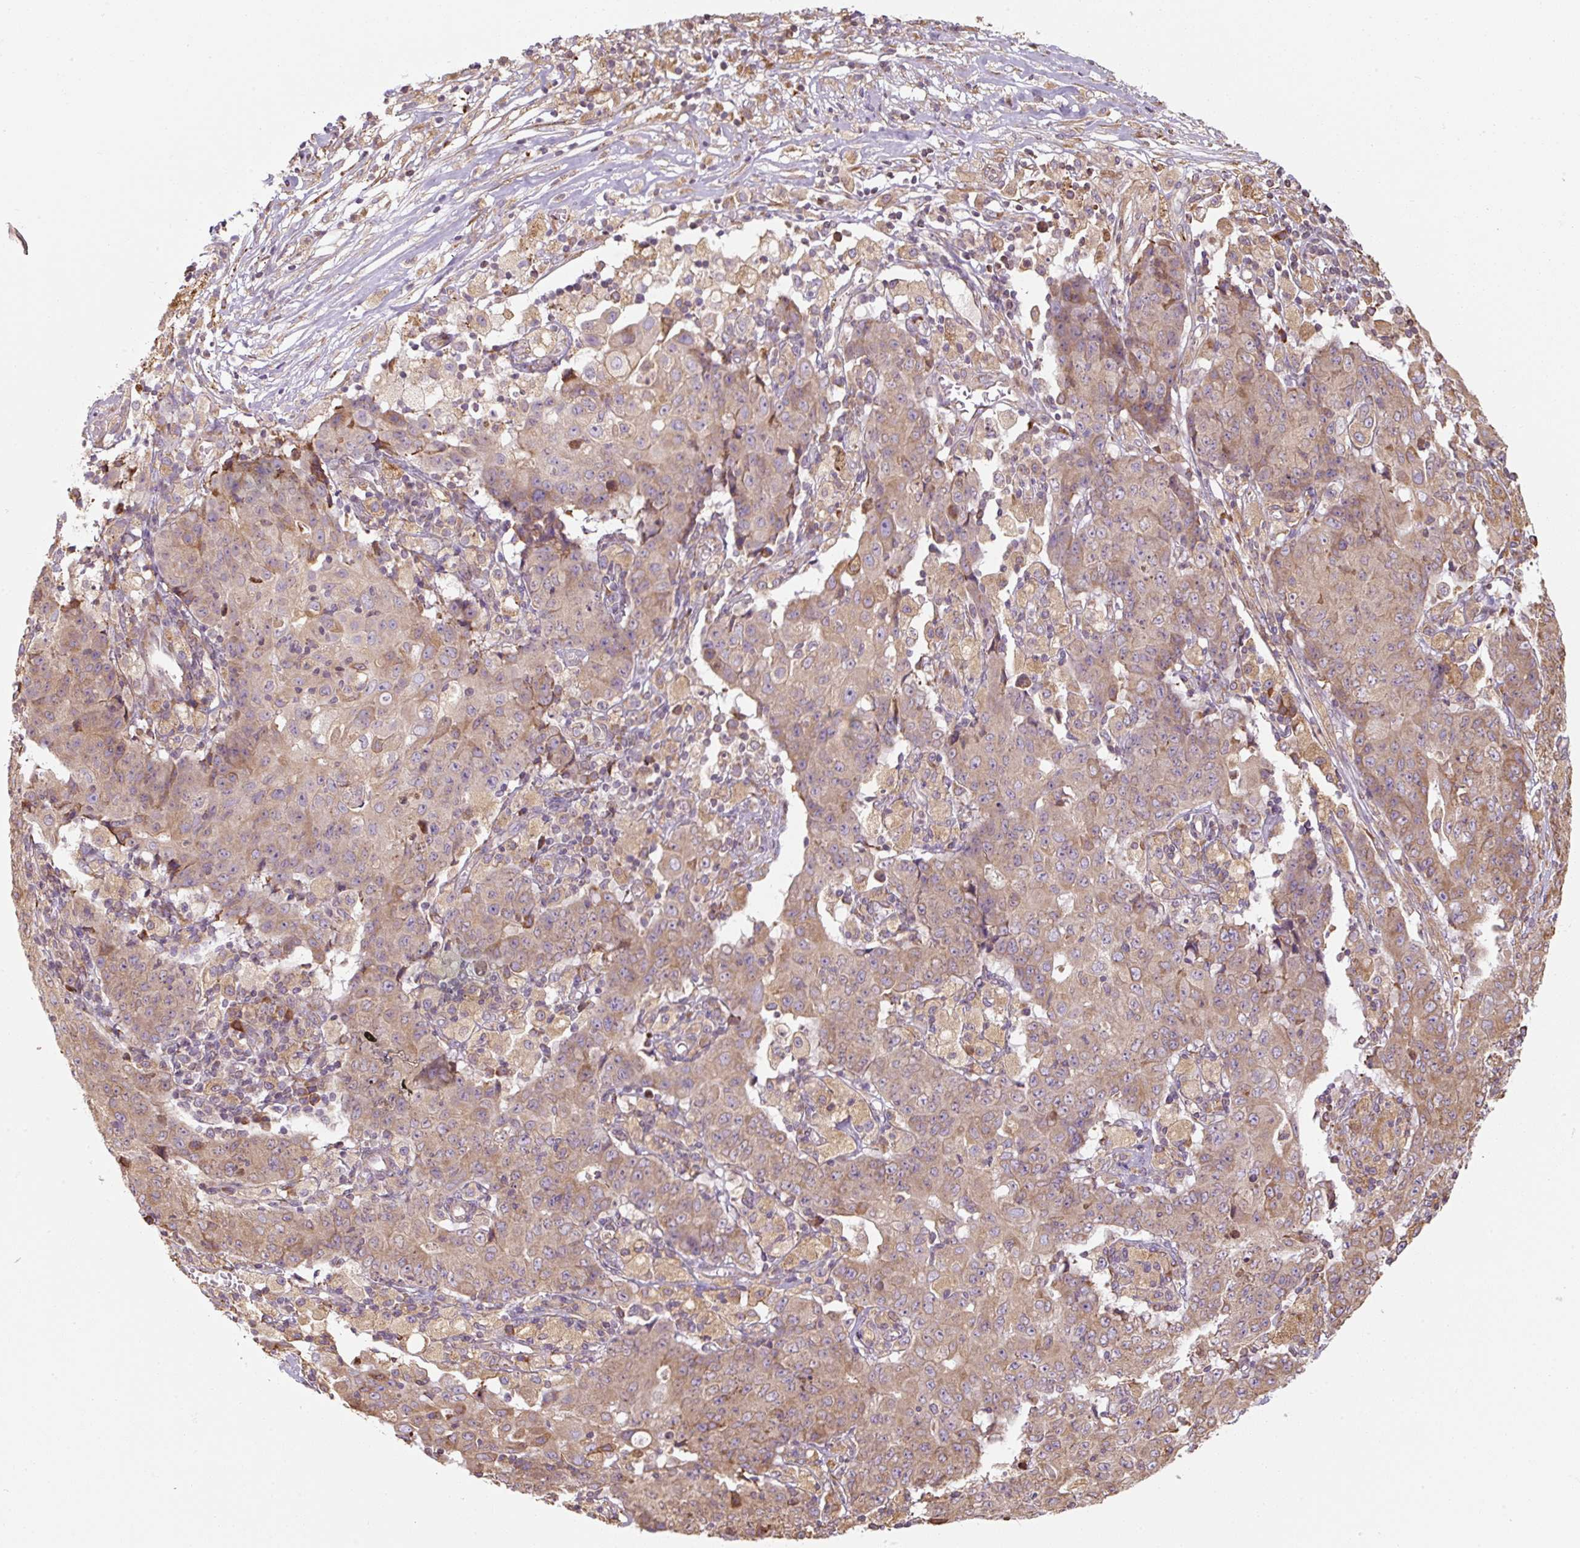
{"staining": {"intensity": "weak", "quantity": "25%-75%", "location": "cytoplasmic/membranous"}, "tissue": "ovarian cancer", "cell_type": "Tumor cells", "image_type": "cancer", "snomed": [{"axis": "morphology", "description": "Carcinoma, endometroid"}, {"axis": "topography", "description": "Ovary"}], "caption": "This histopathology image demonstrates IHC staining of ovarian cancer, with low weak cytoplasmic/membranous positivity in approximately 25%-75% of tumor cells.", "gene": "PRKCSH", "patient": {"sex": "female", "age": 42}}